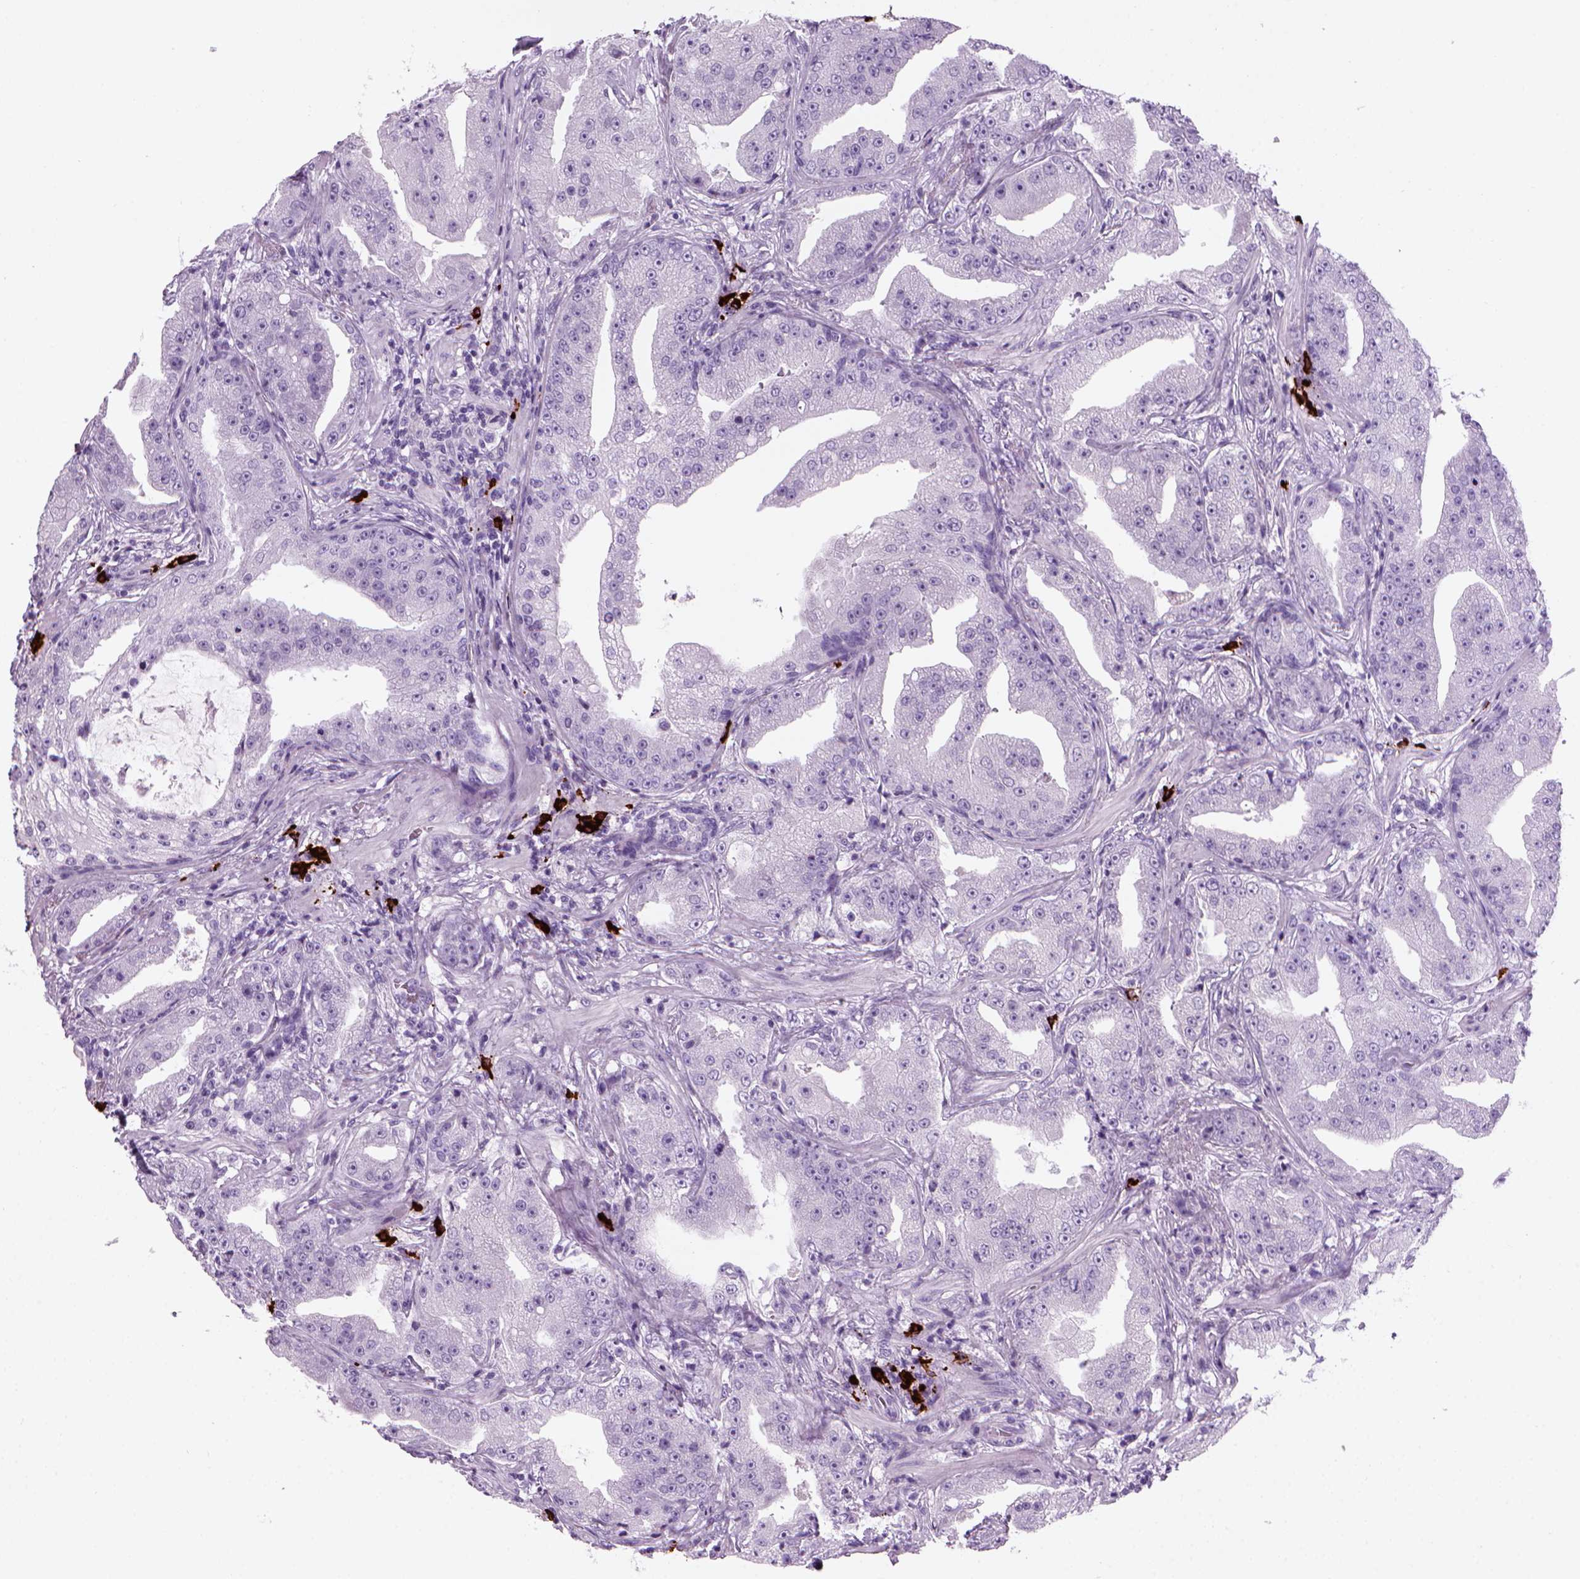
{"staining": {"intensity": "negative", "quantity": "none", "location": "none"}, "tissue": "prostate cancer", "cell_type": "Tumor cells", "image_type": "cancer", "snomed": [{"axis": "morphology", "description": "Adenocarcinoma, Low grade"}, {"axis": "topography", "description": "Prostate"}], "caption": "Protein analysis of prostate cancer reveals no significant staining in tumor cells.", "gene": "MZB1", "patient": {"sex": "male", "age": 62}}